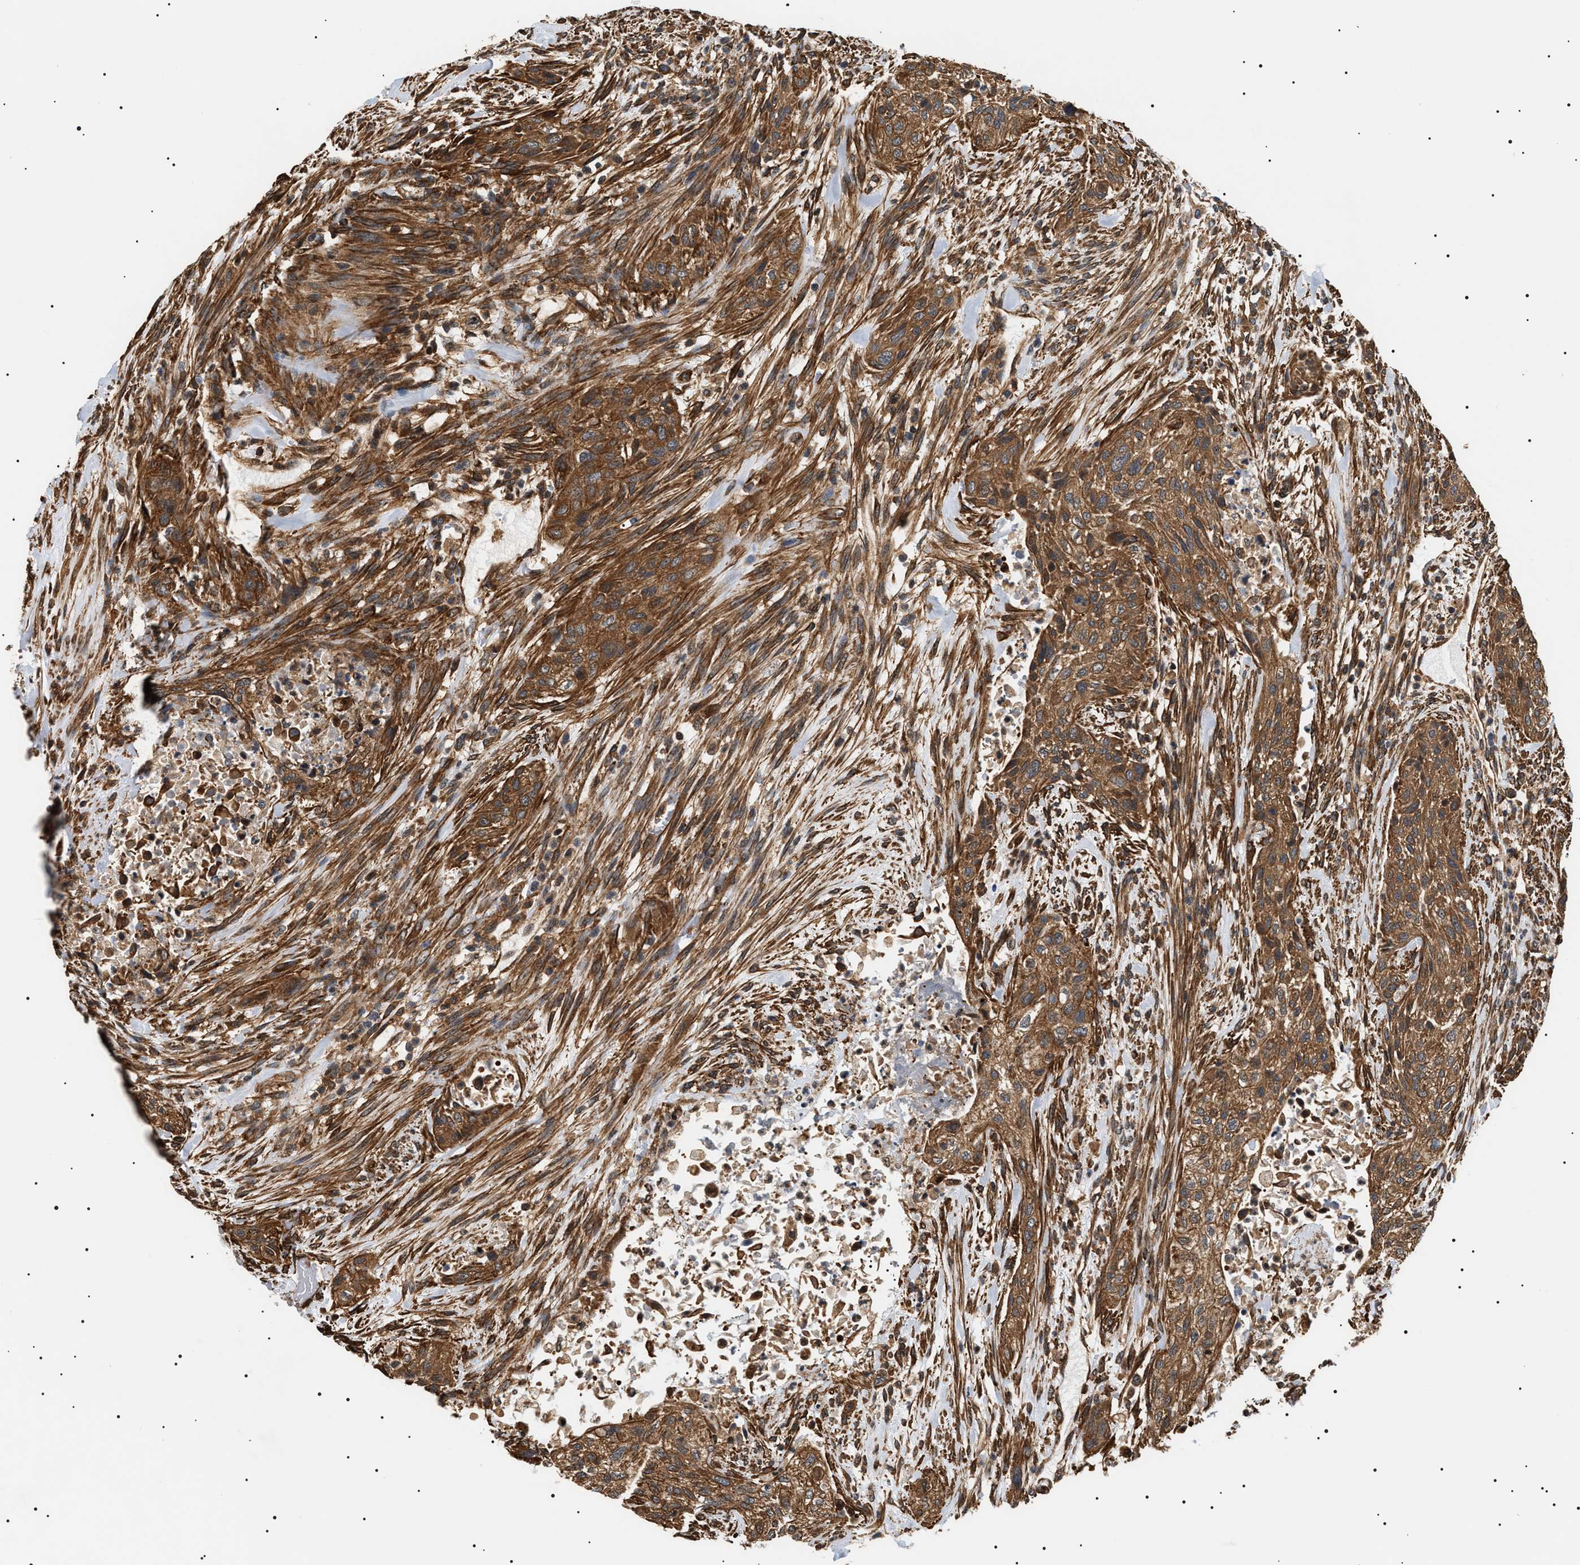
{"staining": {"intensity": "moderate", "quantity": ">75%", "location": "cytoplasmic/membranous"}, "tissue": "urothelial cancer", "cell_type": "Tumor cells", "image_type": "cancer", "snomed": [{"axis": "morphology", "description": "Urothelial carcinoma, Low grade"}, {"axis": "morphology", "description": "Urothelial carcinoma, High grade"}, {"axis": "topography", "description": "Urinary bladder"}], "caption": "IHC histopathology image of neoplastic tissue: human urothelial carcinoma (low-grade) stained using IHC reveals medium levels of moderate protein expression localized specifically in the cytoplasmic/membranous of tumor cells, appearing as a cytoplasmic/membranous brown color.", "gene": "SH3GLB2", "patient": {"sex": "male", "age": 35}}